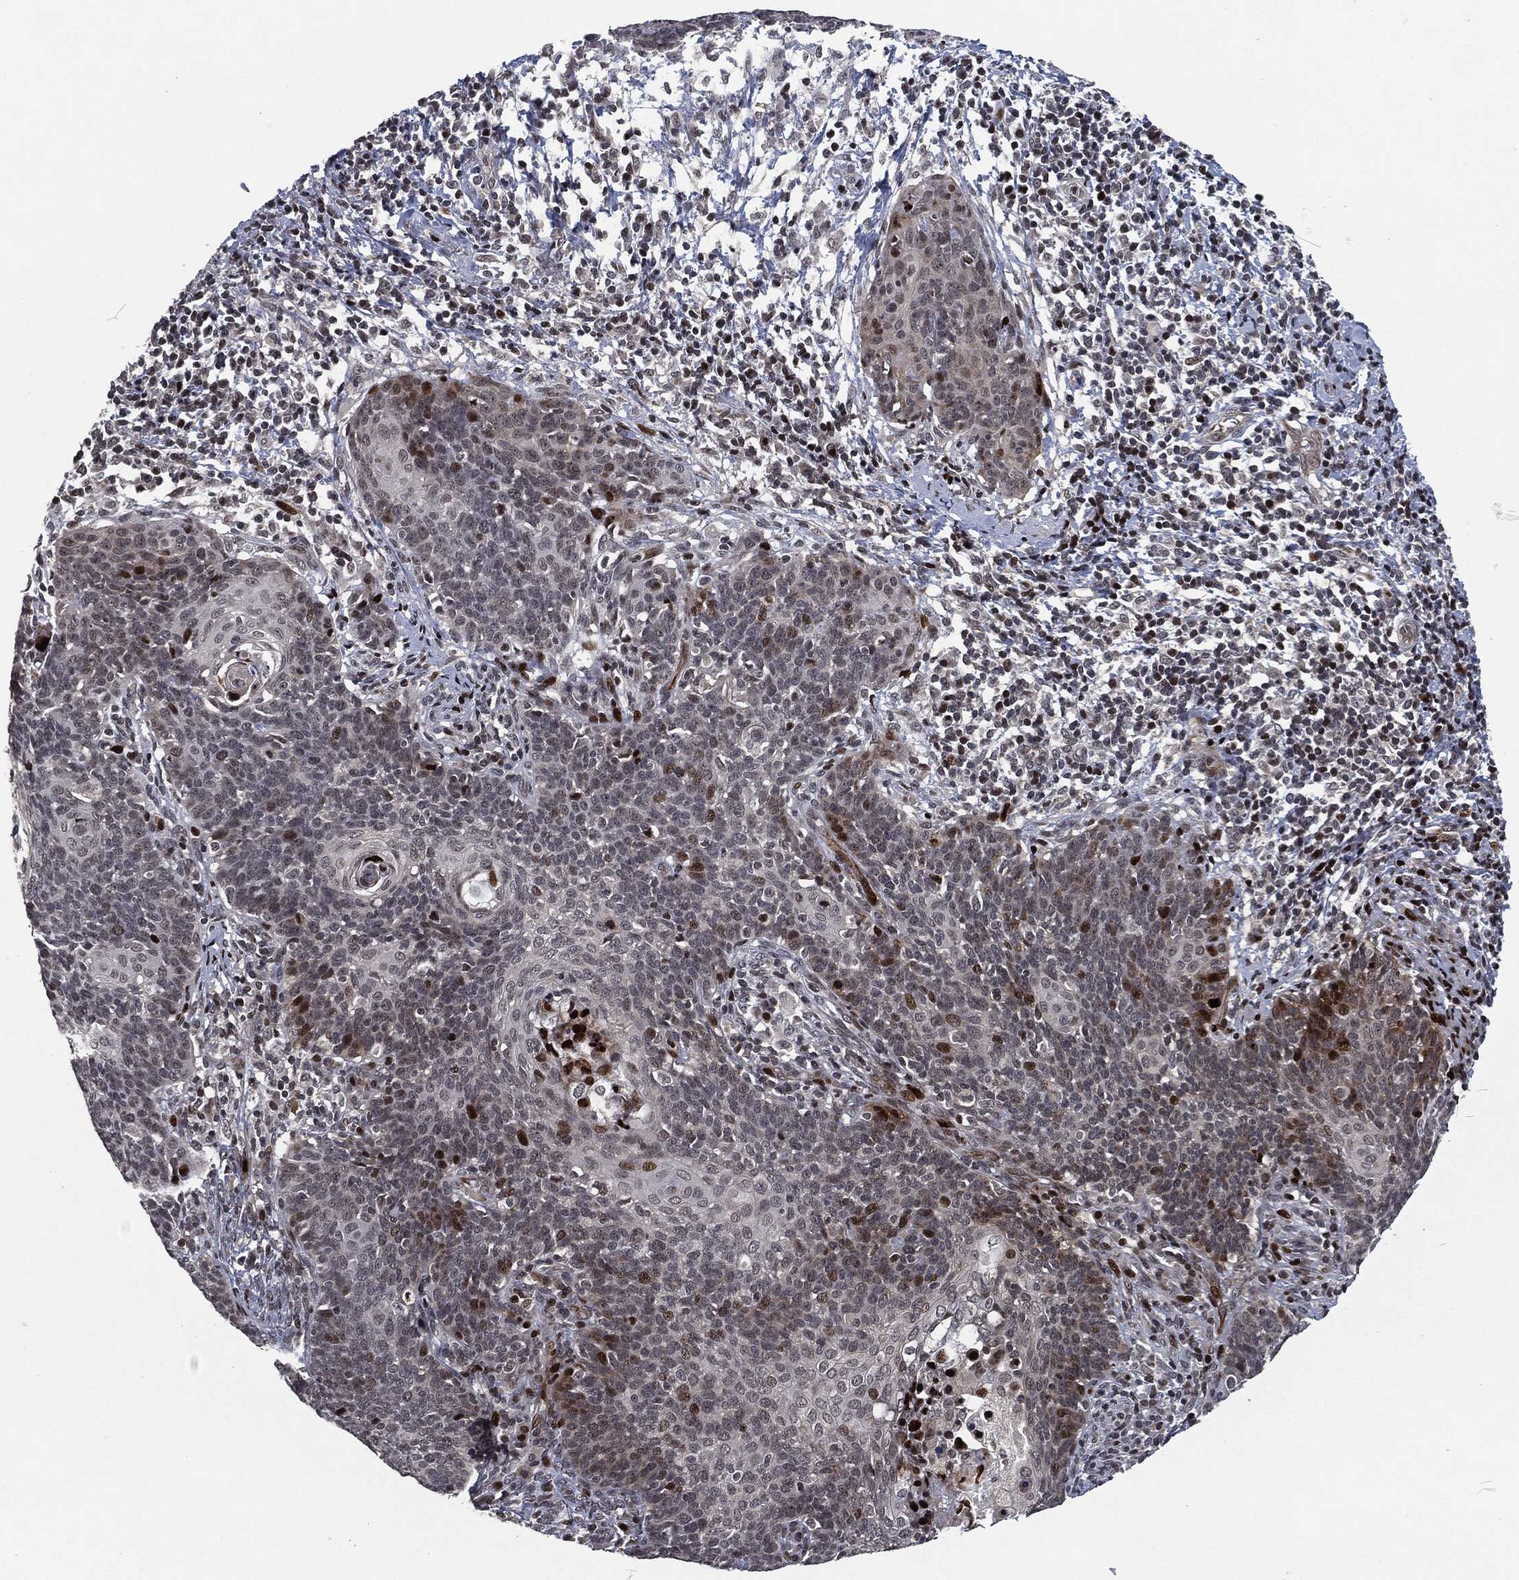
{"staining": {"intensity": "strong", "quantity": "<25%", "location": "nuclear"}, "tissue": "cervical cancer", "cell_type": "Tumor cells", "image_type": "cancer", "snomed": [{"axis": "morphology", "description": "Squamous cell carcinoma, NOS"}, {"axis": "topography", "description": "Cervix"}], "caption": "Protein staining by immunohistochemistry shows strong nuclear positivity in about <25% of tumor cells in cervical cancer.", "gene": "EGFR", "patient": {"sex": "female", "age": 39}}